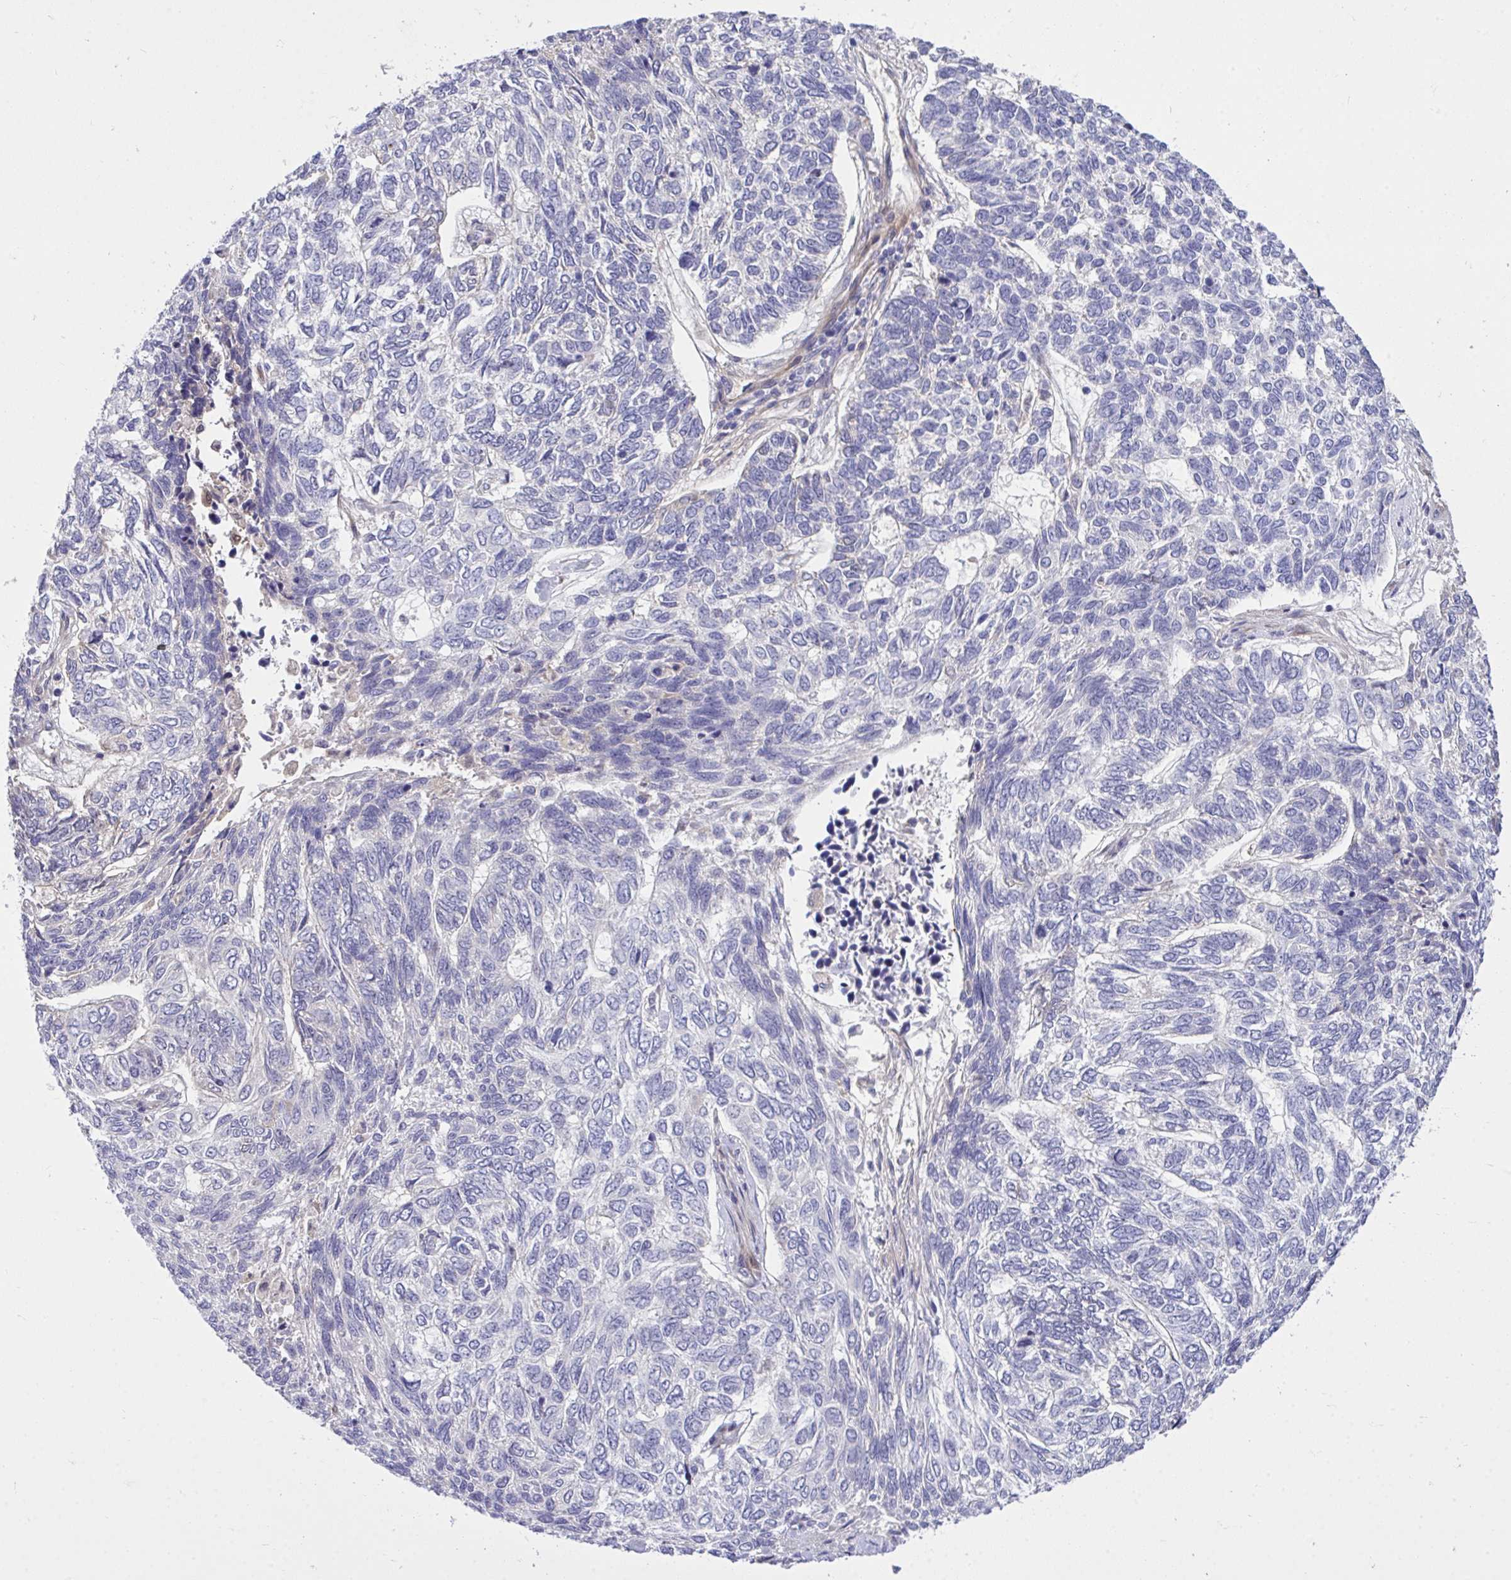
{"staining": {"intensity": "negative", "quantity": "none", "location": "none"}, "tissue": "skin cancer", "cell_type": "Tumor cells", "image_type": "cancer", "snomed": [{"axis": "morphology", "description": "Basal cell carcinoma"}, {"axis": "topography", "description": "Skin"}], "caption": "Tumor cells show no significant protein positivity in basal cell carcinoma (skin).", "gene": "HMBOX1", "patient": {"sex": "female", "age": 65}}